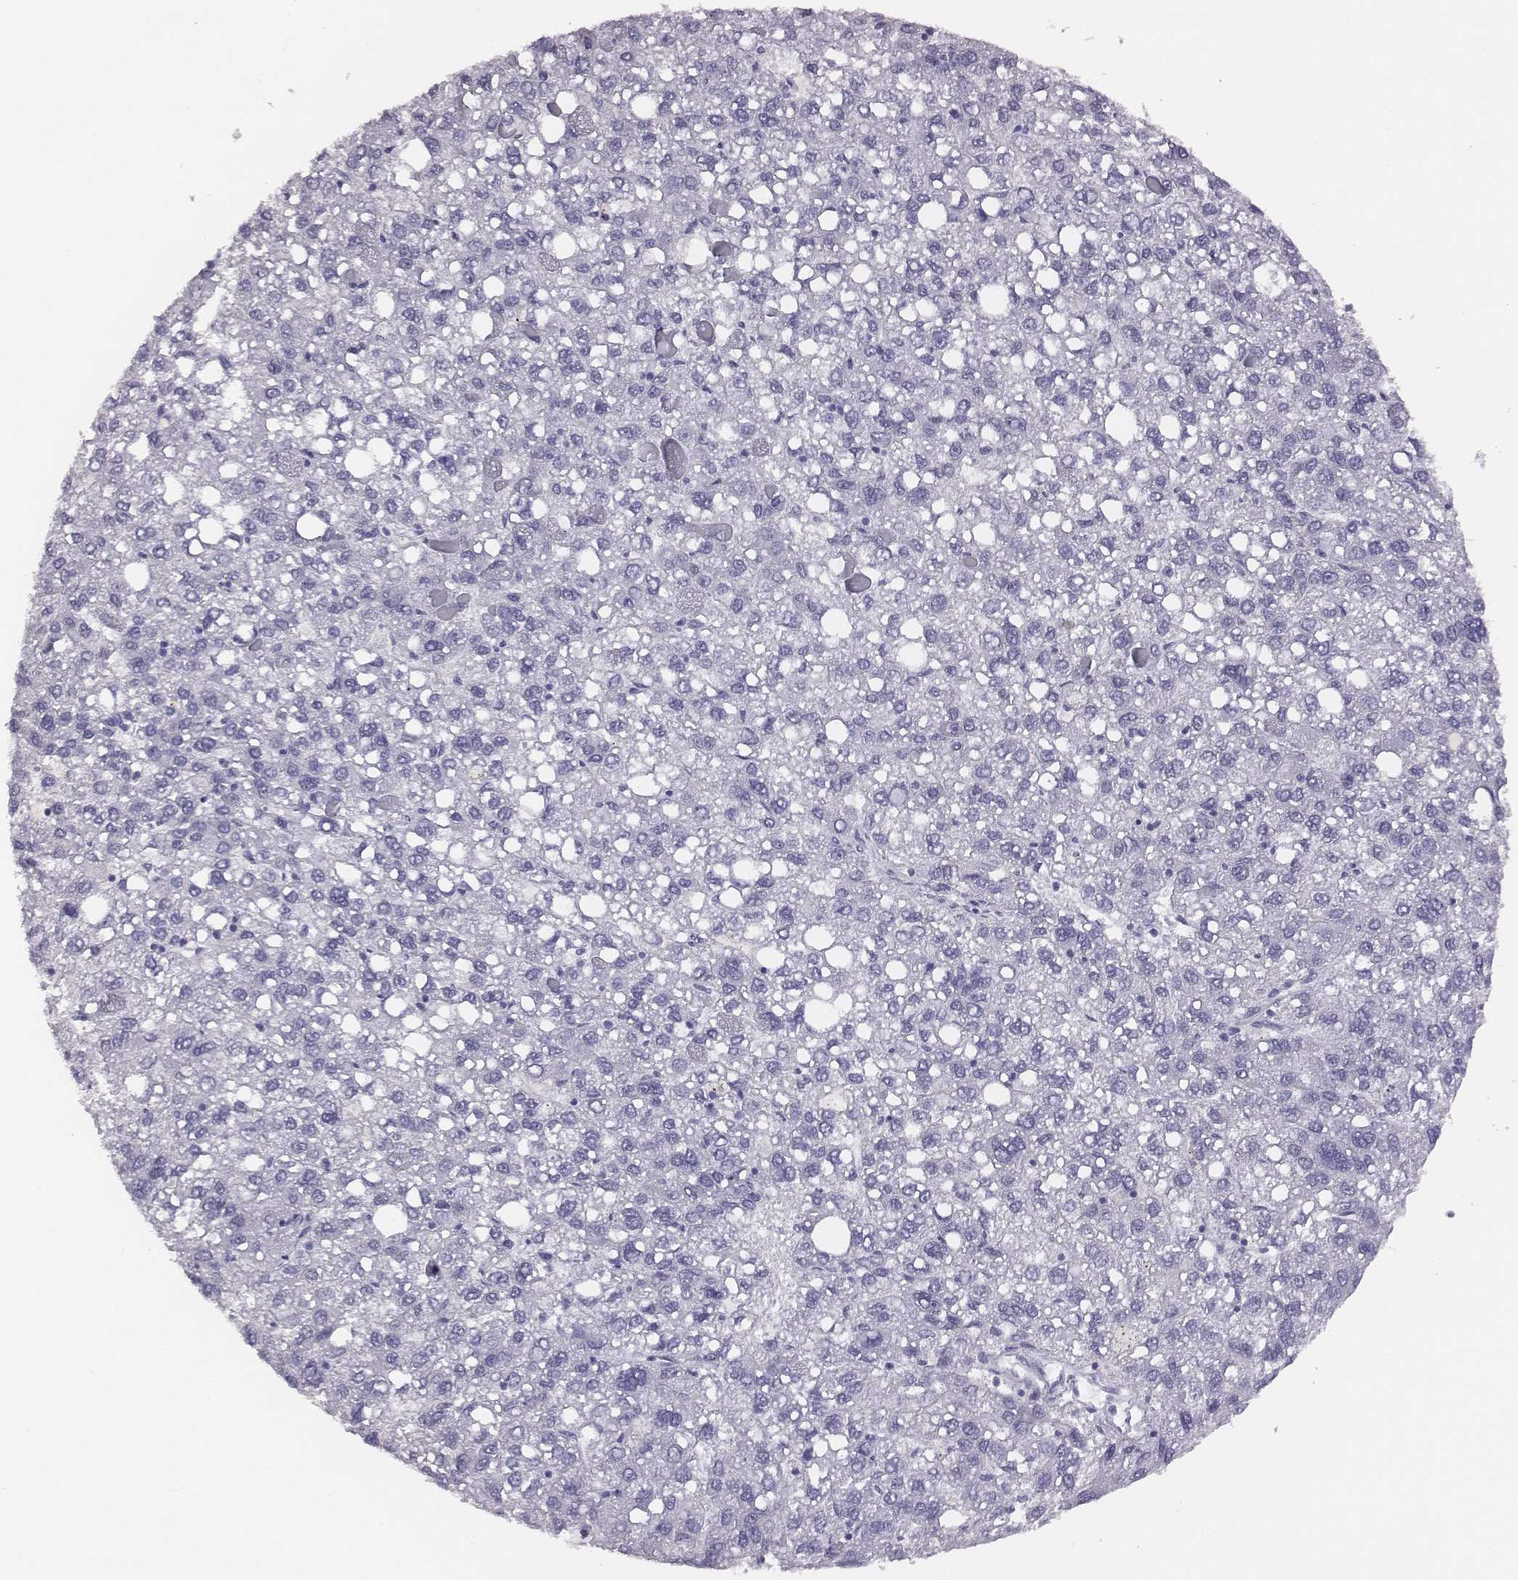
{"staining": {"intensity": "negative", "quantity": "none", "location": "none"}, "tissue": "liver cancer", "cell_type": "Tumor cells", "image_type": "cancer", "snomed": [{"axis": "morphology", "description": "Carcinoma, Hepatocellular, NOS"}, {"axis": "topography", "description": "Liver"}], "caption": "Hepatocellular carcinoma (liver) was stained to show a protein in brown. There is no significant staining in tumor cells.", "gene": "ACOD1", "patient": {"sex": "female", "age": 82}}